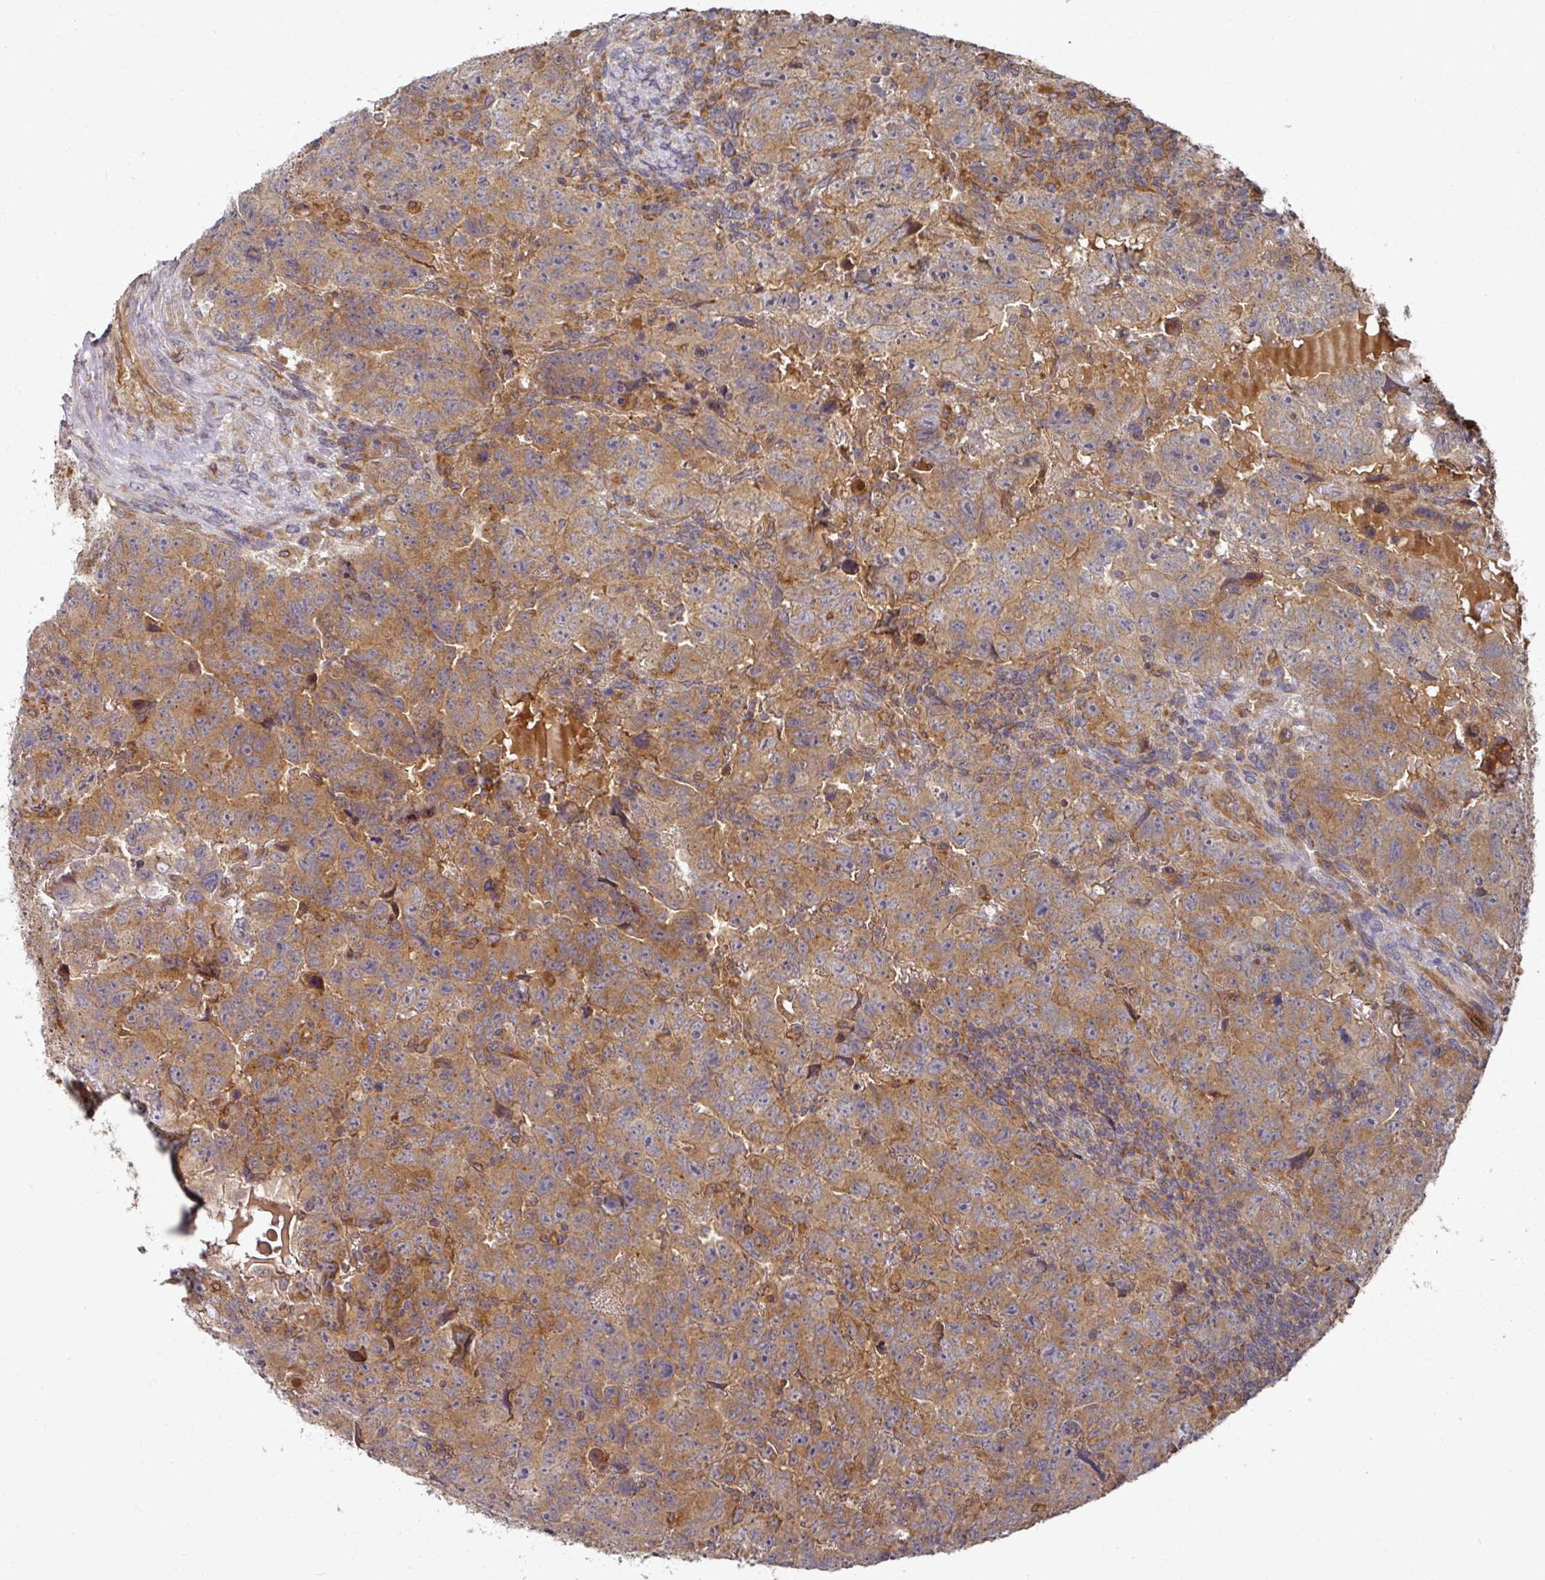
{"staining": {"intensity": "moderate", "quantity": ">75%", "location": "cytoplasmic/membranous"}, "tissue": "testis cancer", "cell_type": "Tumor cells", "image_type": "cancer", "snomed": [{"axis": "morphology", "description": "Carcinoma, Embryonal, NOS"}, {"axis": "topography", "description": "Testis"}], "caption": "The micrograph exhibits immunohistochemical staining of testis cancer. There is moderate cytoplasmic/membranous staining is present in about >75% of tumor cells.", "gene": "CEP95", "patient": {"sex": "male", "age": 24}}